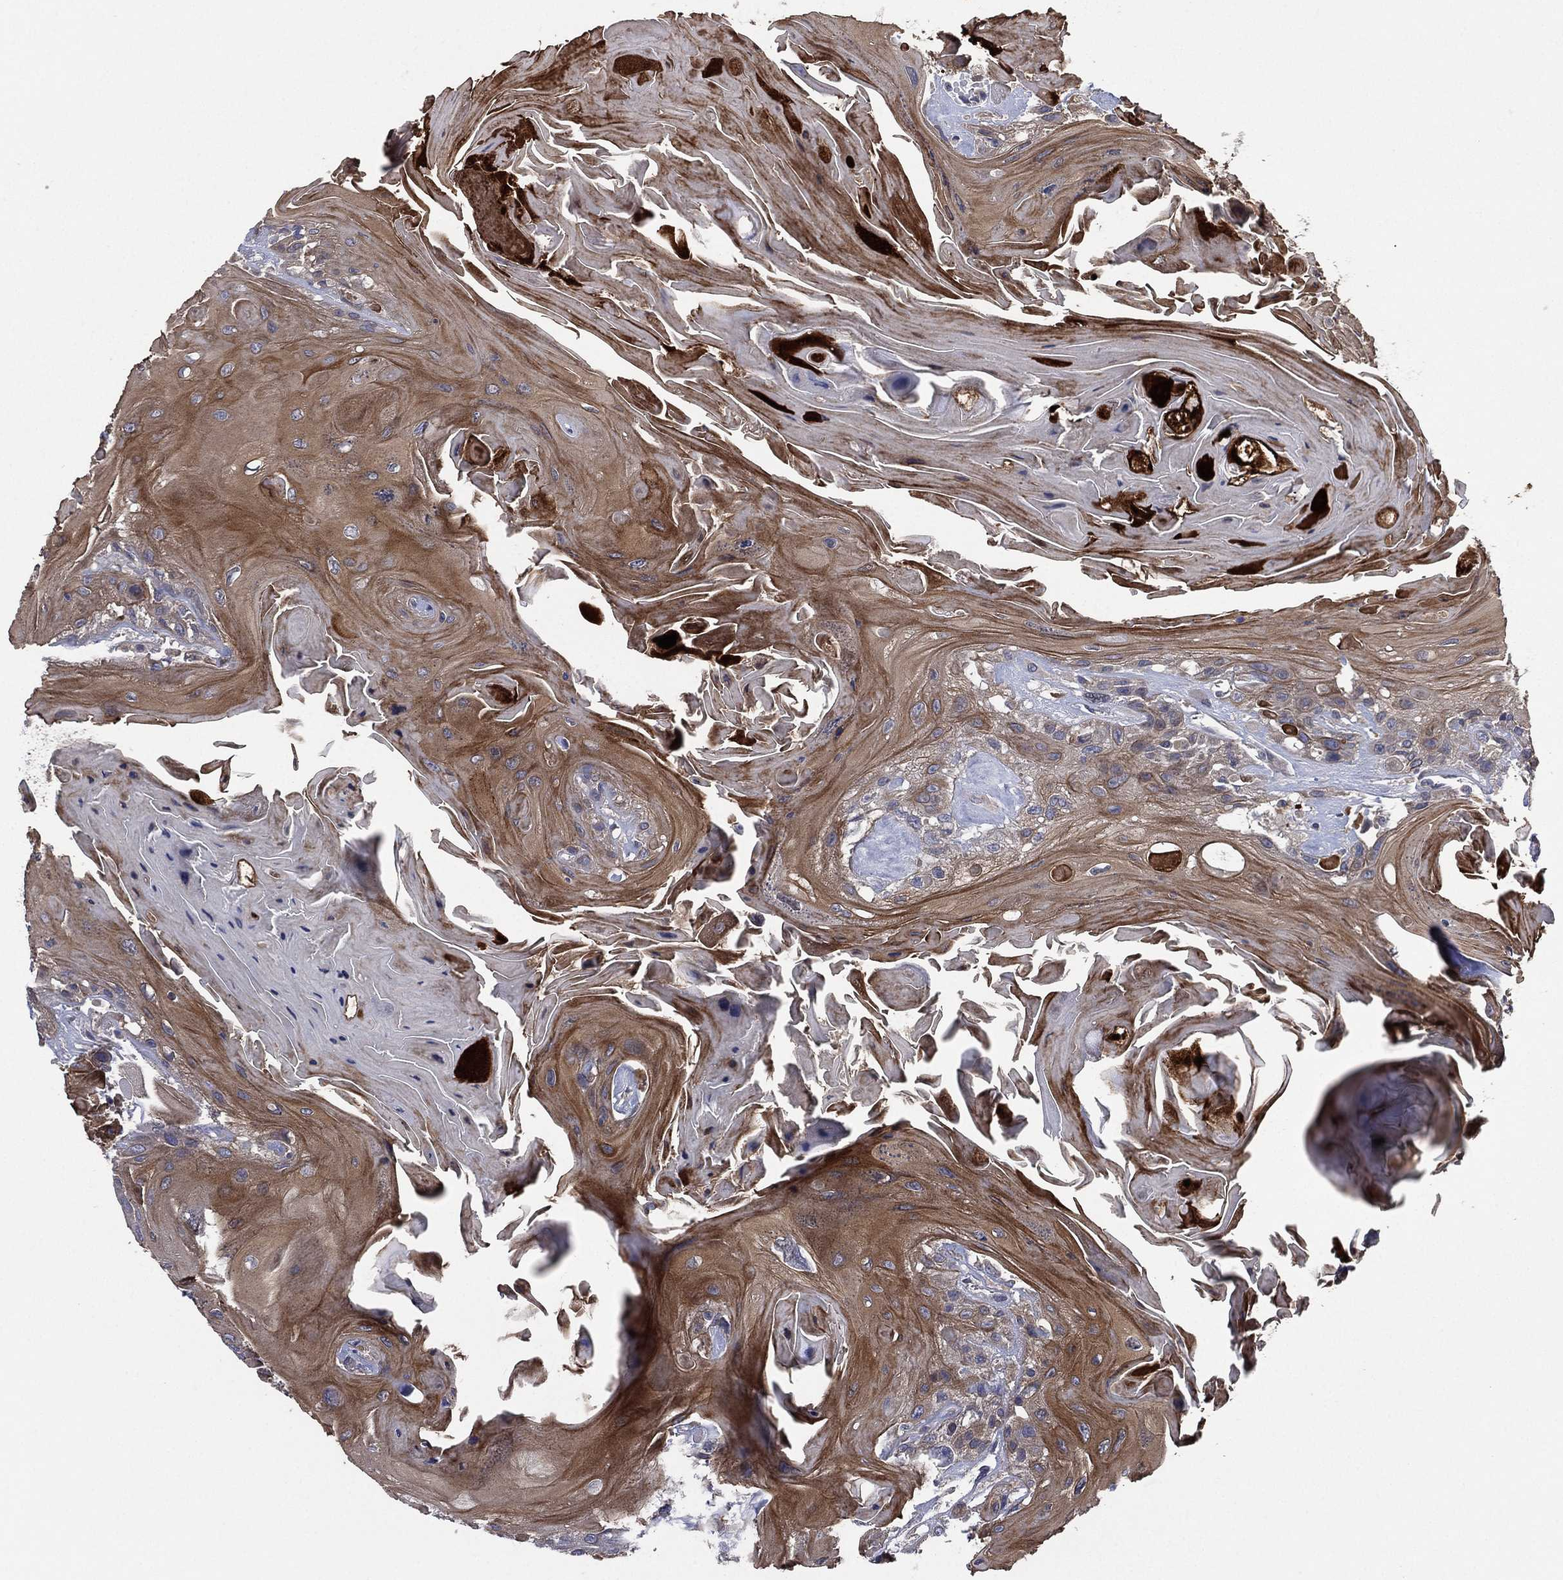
{"staining": {"intensity": "moderate", "quantity": ">75%", "location": "cytoplasmic/membranous"}, "tissue": "head and neck cancer", "cell_type": "Tumor cells", "image_type": "cancer", "snomed": [{"axis": "morphology", "description": "Squamous cell carcinoma, NOS"}, {"axis": "topography", "description": "Head-Neck"}], "caption": "Immunohistochemistry (IHC) (DAB) staining of head and neck cancer reveals moderate cytoplasmic/membranous protein expression in about >75% of tumor cells. (IHC, brightfield microscopy, high magnification).", "gene": "MPP7", "patient": {"sex": "female", "age": 59}}